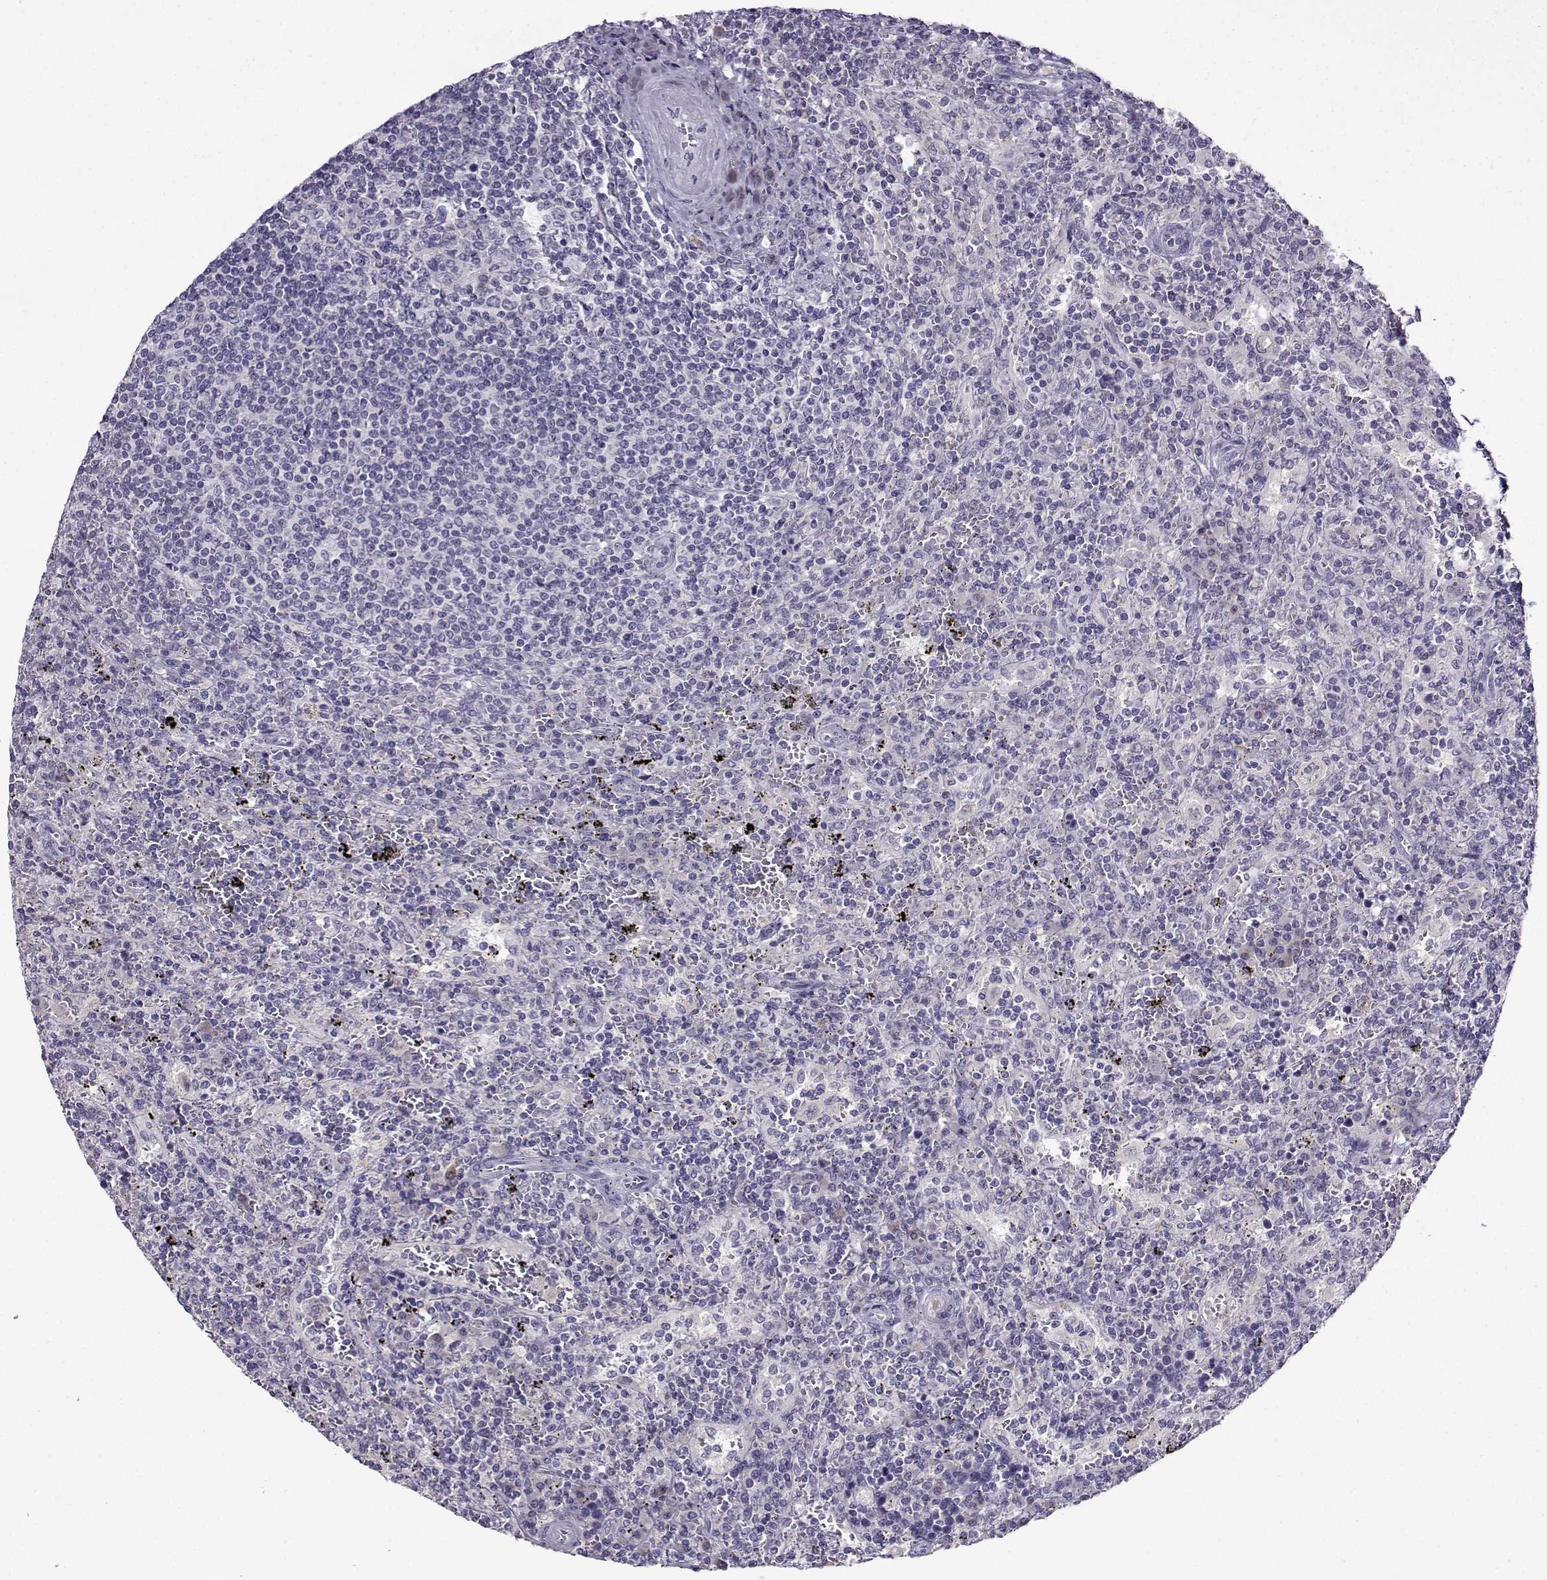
{"staining": {"intensity": "negative", "quantity": "none", "location": "none"}, "tissue": "lymphoma", "cell_type": "Tumor cells", "image_type": "cancer", "snomed": [{"axis": "morphology", "description": "Malignant lymphoma, non-Hodgkin's type, Low grade"}, {"axis": "topography", "description": "Spleen"}], "caption": "Tumor cells are negative for protein expression in human lymphoma. The staining is performed using DAB brown chromogen with nuclei counter-stained in using hematoxylin.", "gene": "CRYBB1", "patient": {"sex": "male", "age": 62}}